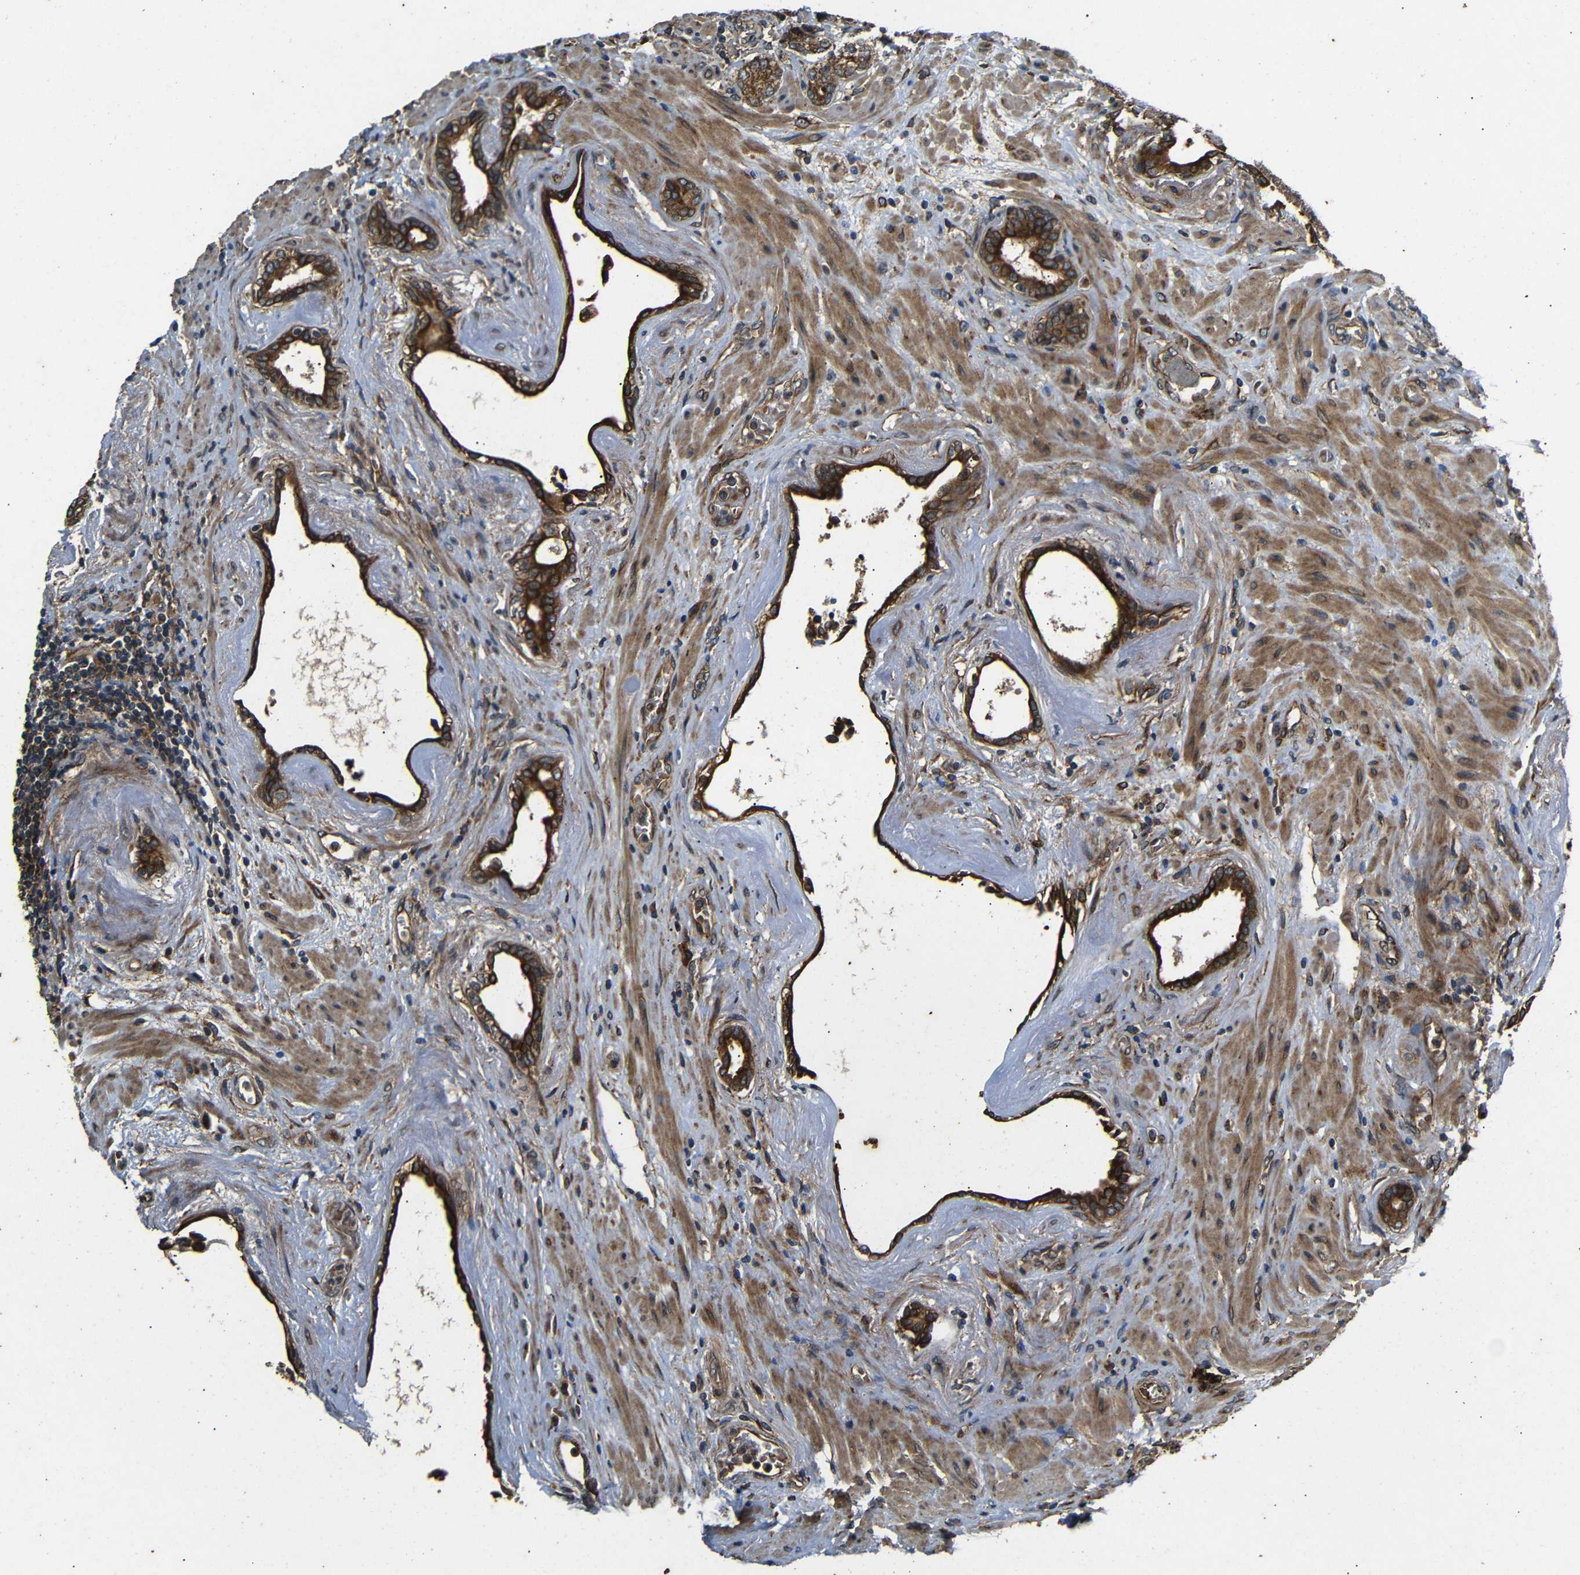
{"staining": {"intensity": "strong", "quantity": ">75%", "location": "cytoplasmic/membranous"}, "tissue": "prostate cancer", "cell_type": "Tumor cells", "image_type": "cancer", "snomed": [{"axis": "morphology", "description": "Adenocarcinoma, High grade"}, {"axis": "topography", "description": "Prostate"}], "caption": "High-magnification brightfield microscopy of prostate cancer (high-grade adenocarcinoma) stained with DAB (brown) and counterstained with hematoxylin (blue). tumor cells exhibit strong cytoplasmic/membranous staining is seen in about>75% of cells.", "gene": "TRPC1", "patient": {"sex": "male", "age": 61}}